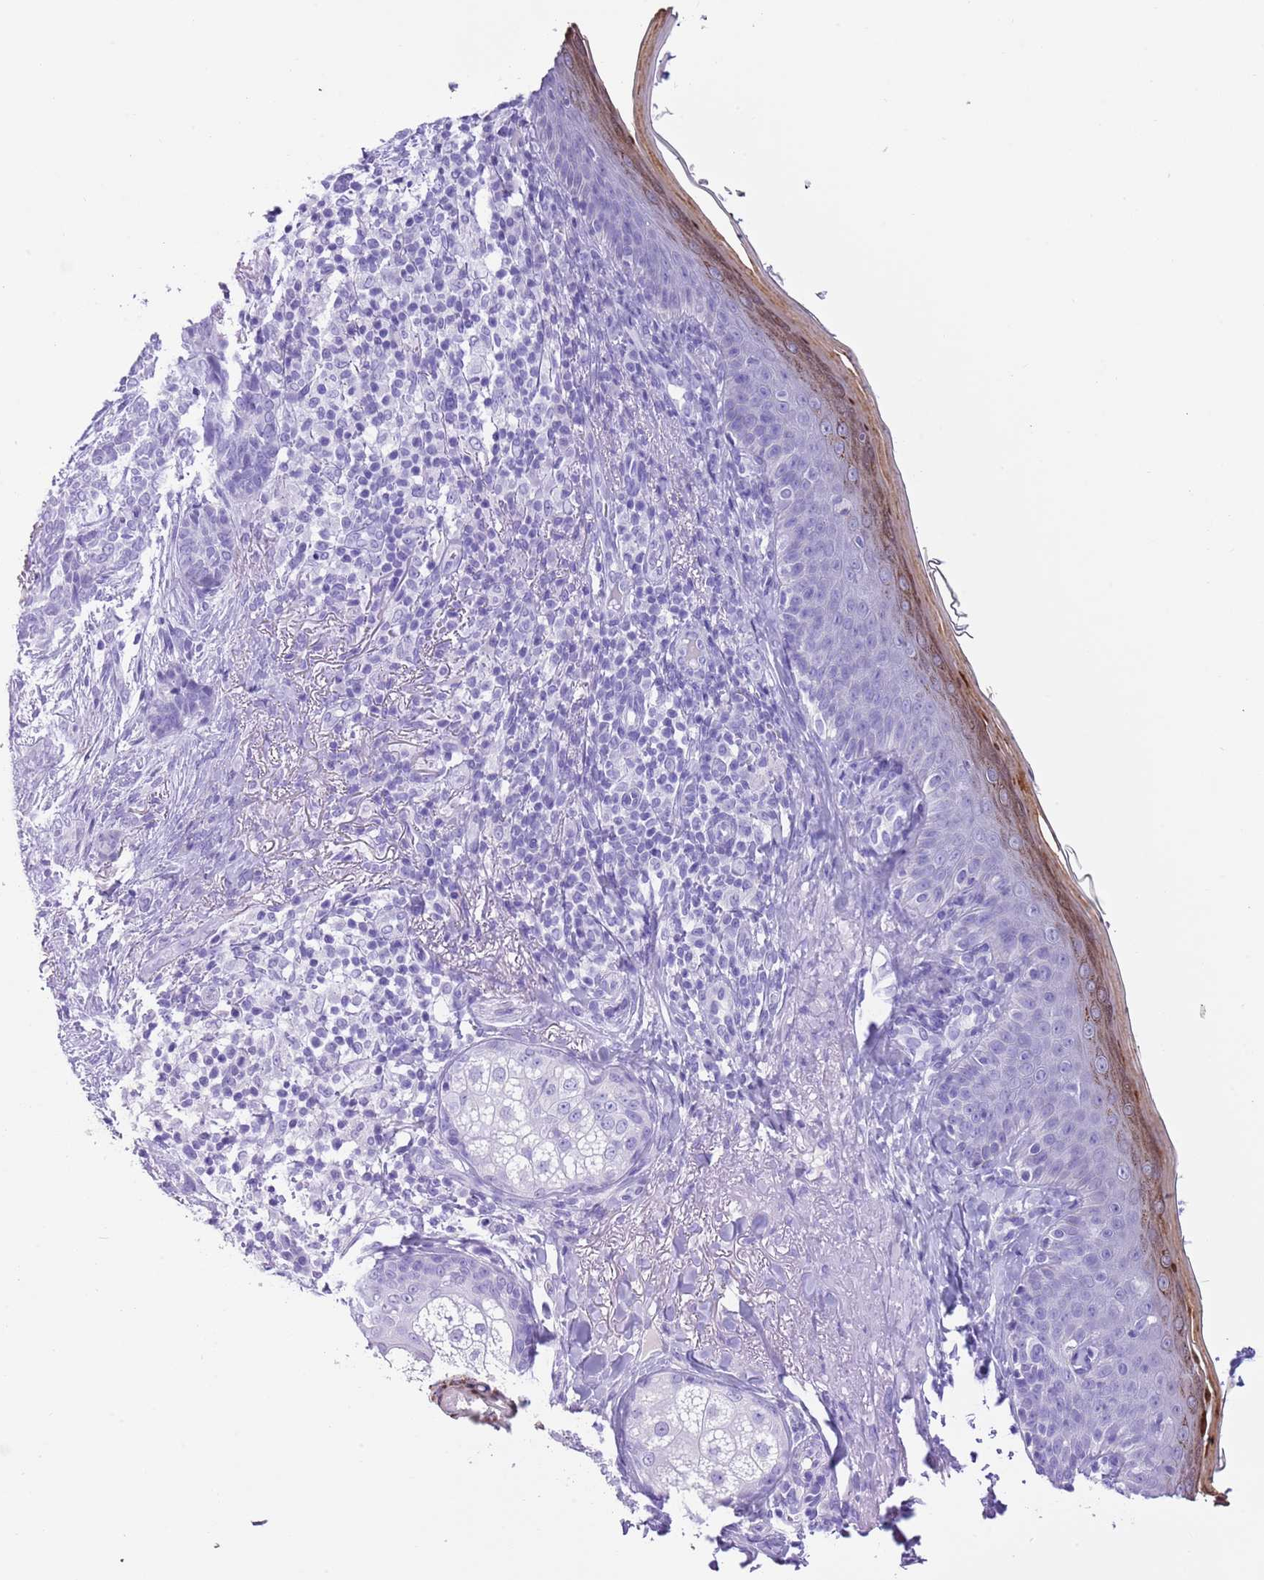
{"staining": {"intensity": "negative", "quantity": "none", "location": "none"}, "tissue": "skin", "cell_type": "Fibroblasts", "image_type": "normal", "snomed": [{"axis": "morphology", "description": "Normal tissue, NOS"}, {"axis": "topography", "description": "Skin"}], "caption": "The micrograph reveals no significant expression in fibroblasts of skin.", "gene": "TBC1D10B", "patient": {"sex": "male", "age": 57}}